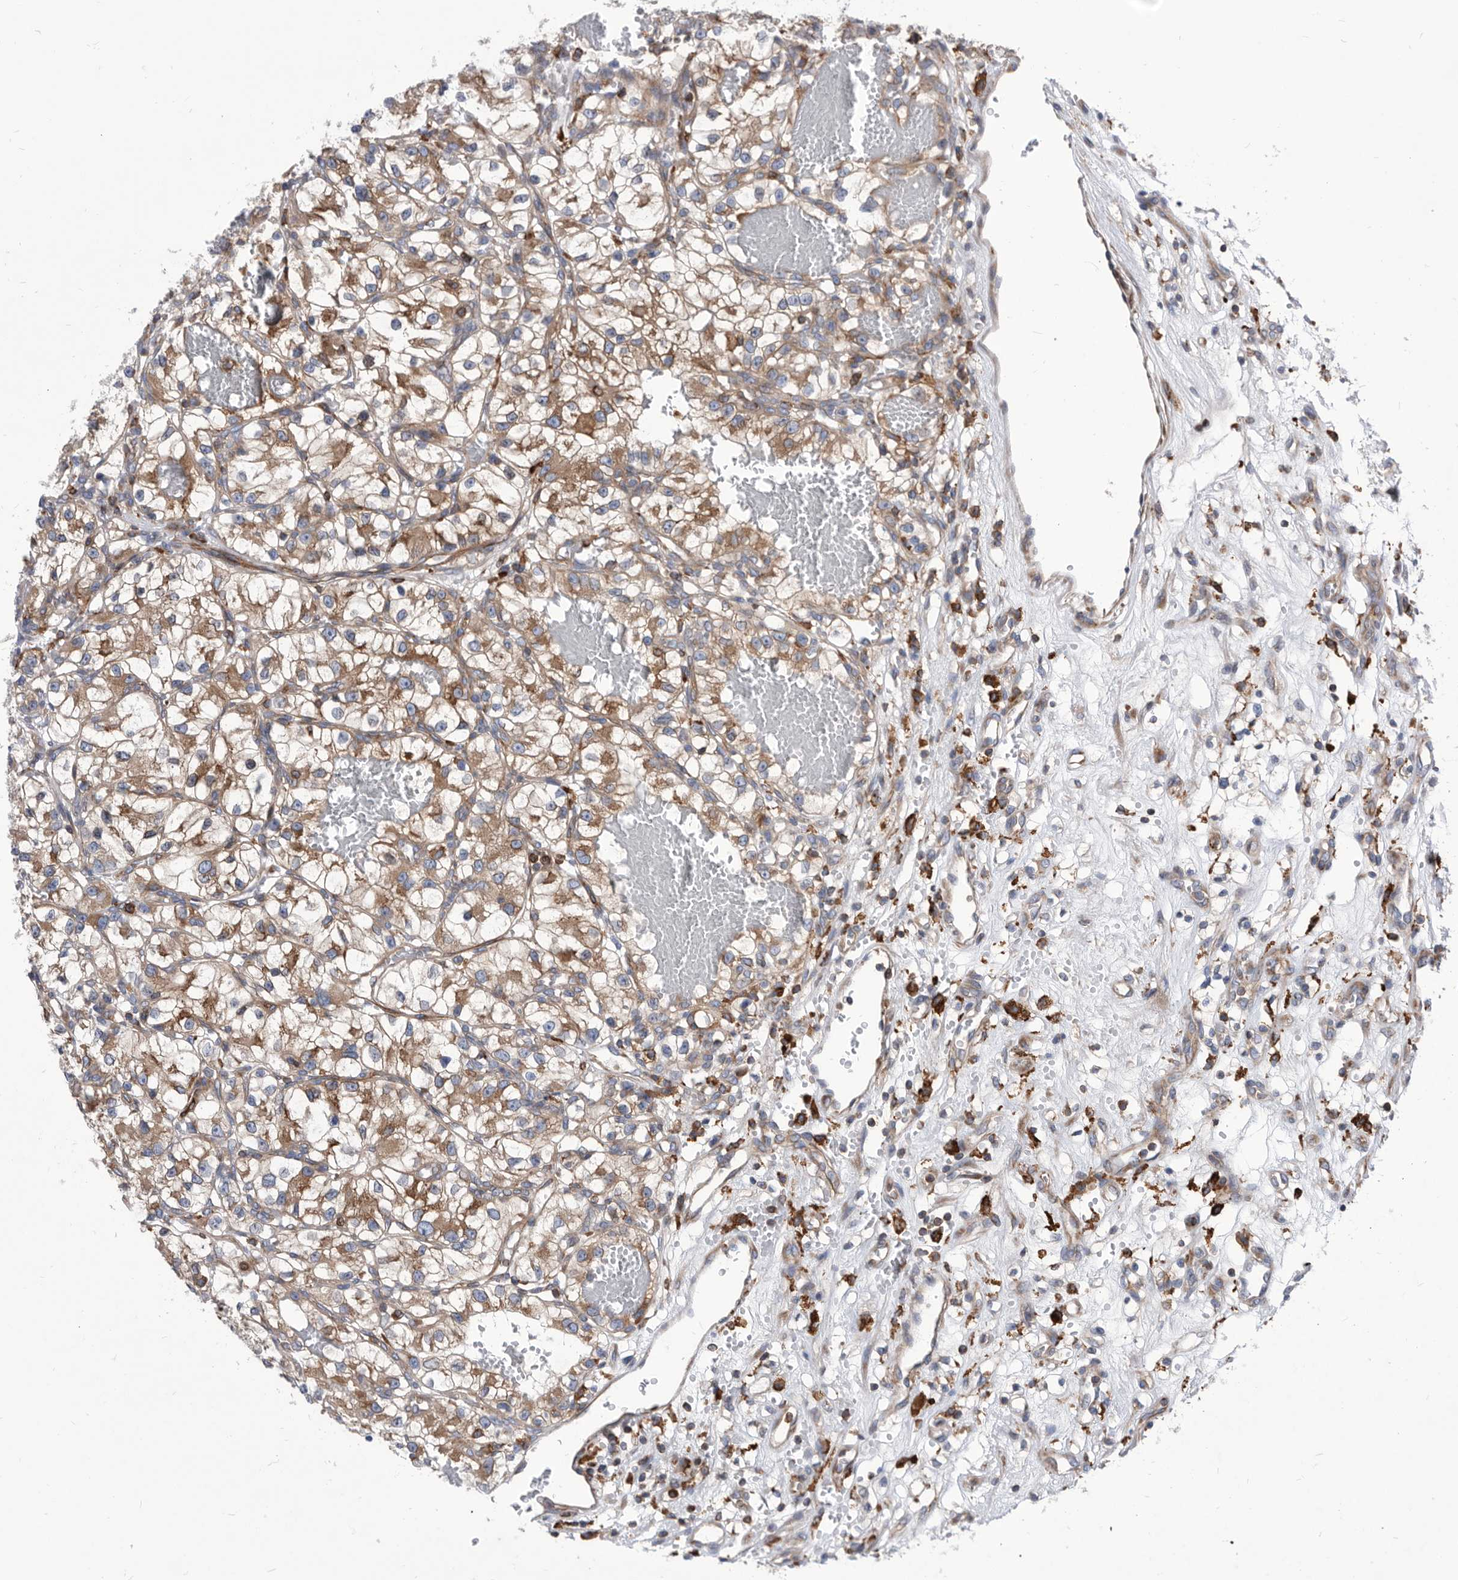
{"staining": {"intensity": "weak", "quantity": "25%-75%", "location": "cytoplasmic/membranous"}, "tissue": "renal cancer", "cell_type": "Tumor cells", "image_type": "cancer", "snomed": [{"axis": "morphology", "description": "Adenocarcinoma, NOS"}, {"axis": "topography", "description": "Kidney"}], "caption": "The photomicrograph reveals immunohistochemical staining of renal adenocarcinoma. There is weak cytoplasmic/membranous positivity is identified in approximately 25%-75% of tumor cells.", "gene": "SMG7", "patient": {"sex": "female", "age": 57}}